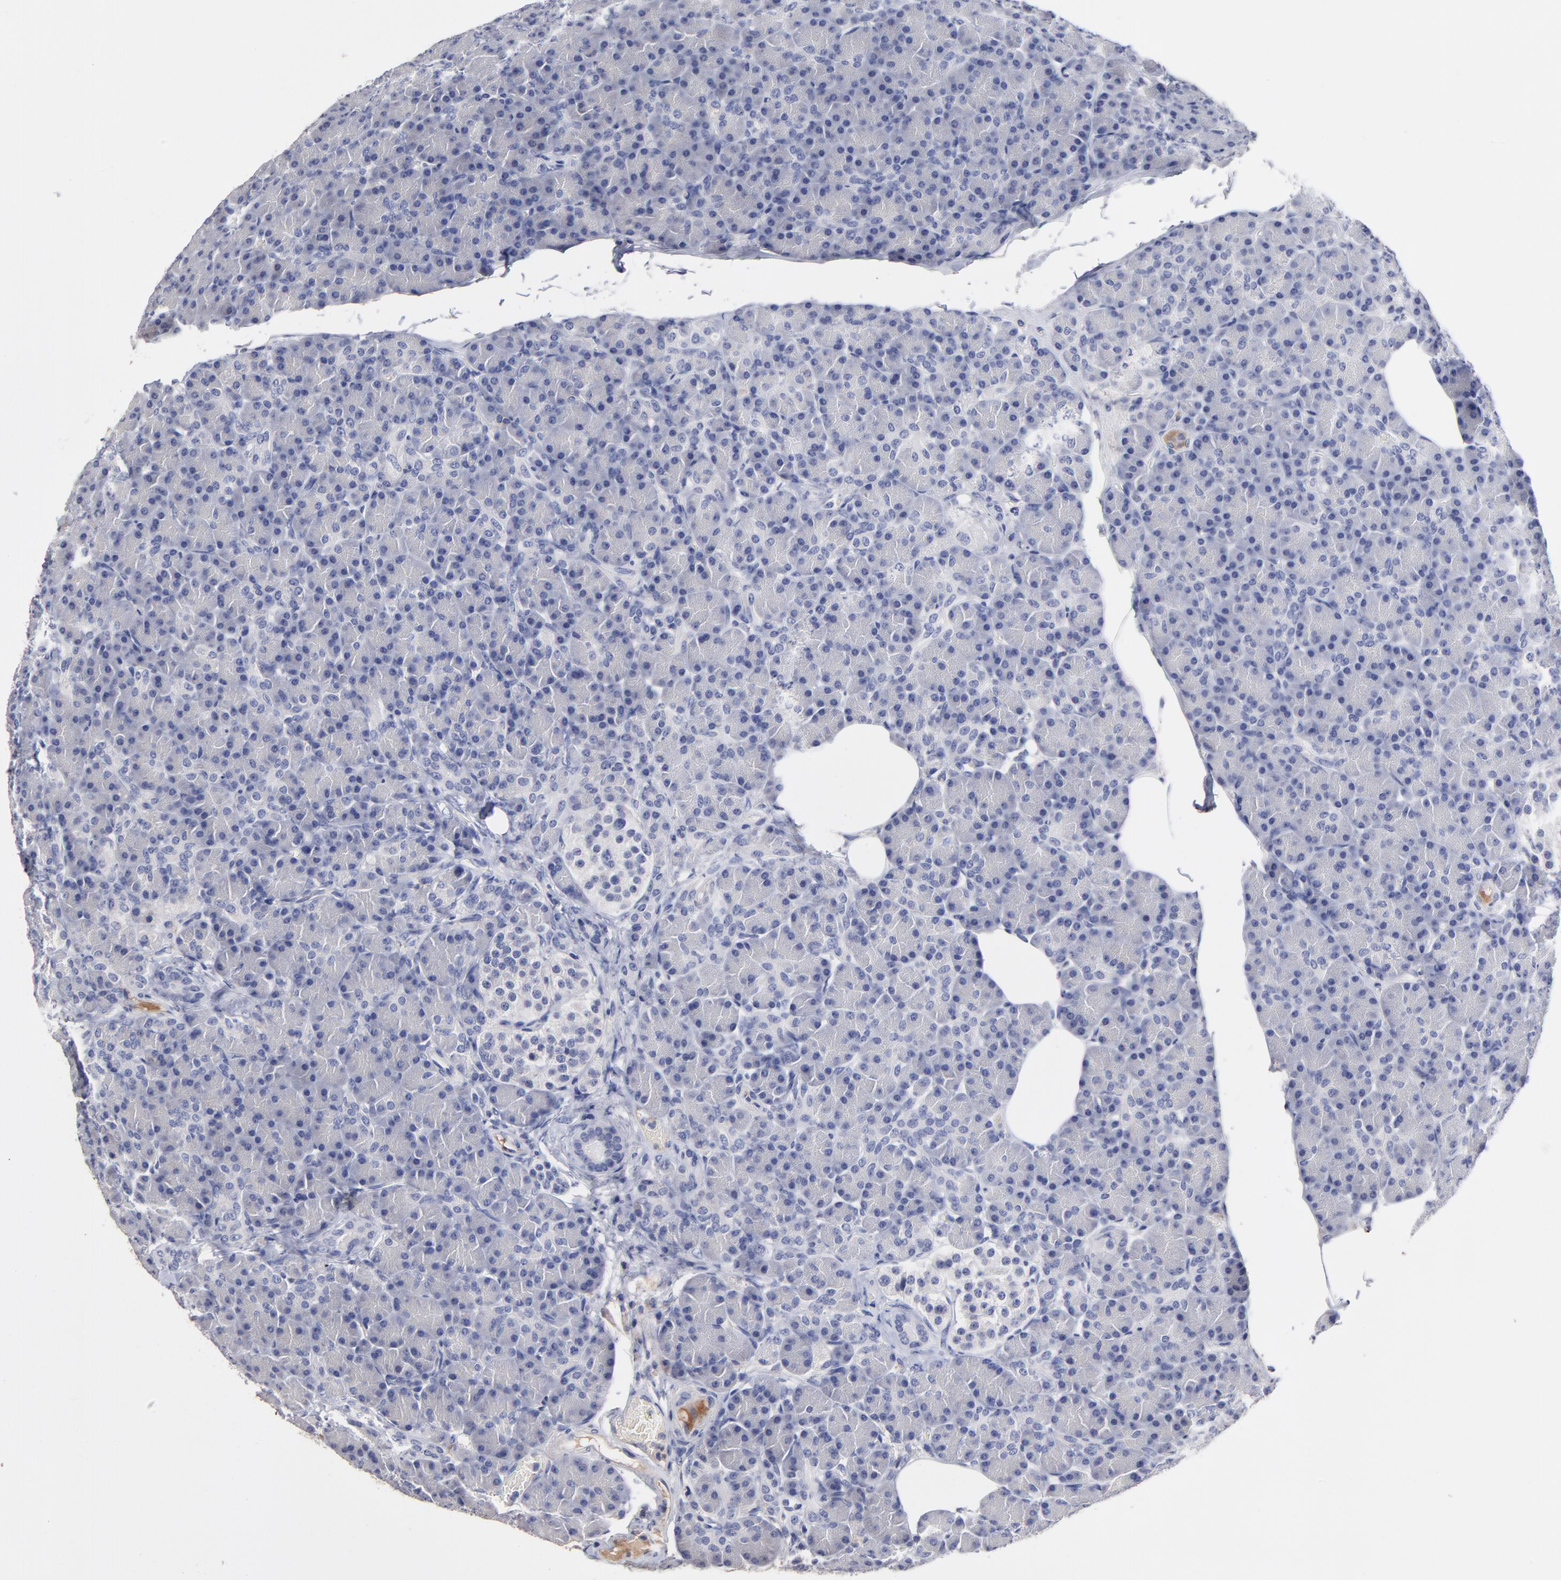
{"staining": {"intensity": "negative", "quantity": "none", "location": "none"}, "tissue": "pancreas", "cell_type": "Exocrine glandular cells", "image_type": "normal", "snomed": [{"axis": "morphology", "description": "Normal tissue, NOS"}, {"axis": "topography", "description": "Pancreas"}], "caption": "A high-resolution histopathology image shows immunohistochemistry (IHC) staining of normal pancreas, which shows no significant expression in exocrine glandular cells. Brightfield microscopy of immunohistochemistry stained with DAB (brown) and hematoxylin (blue), captured at high magnification.", "gene": "TRAT1", "patient": {"sex": "female", "age": 43}}